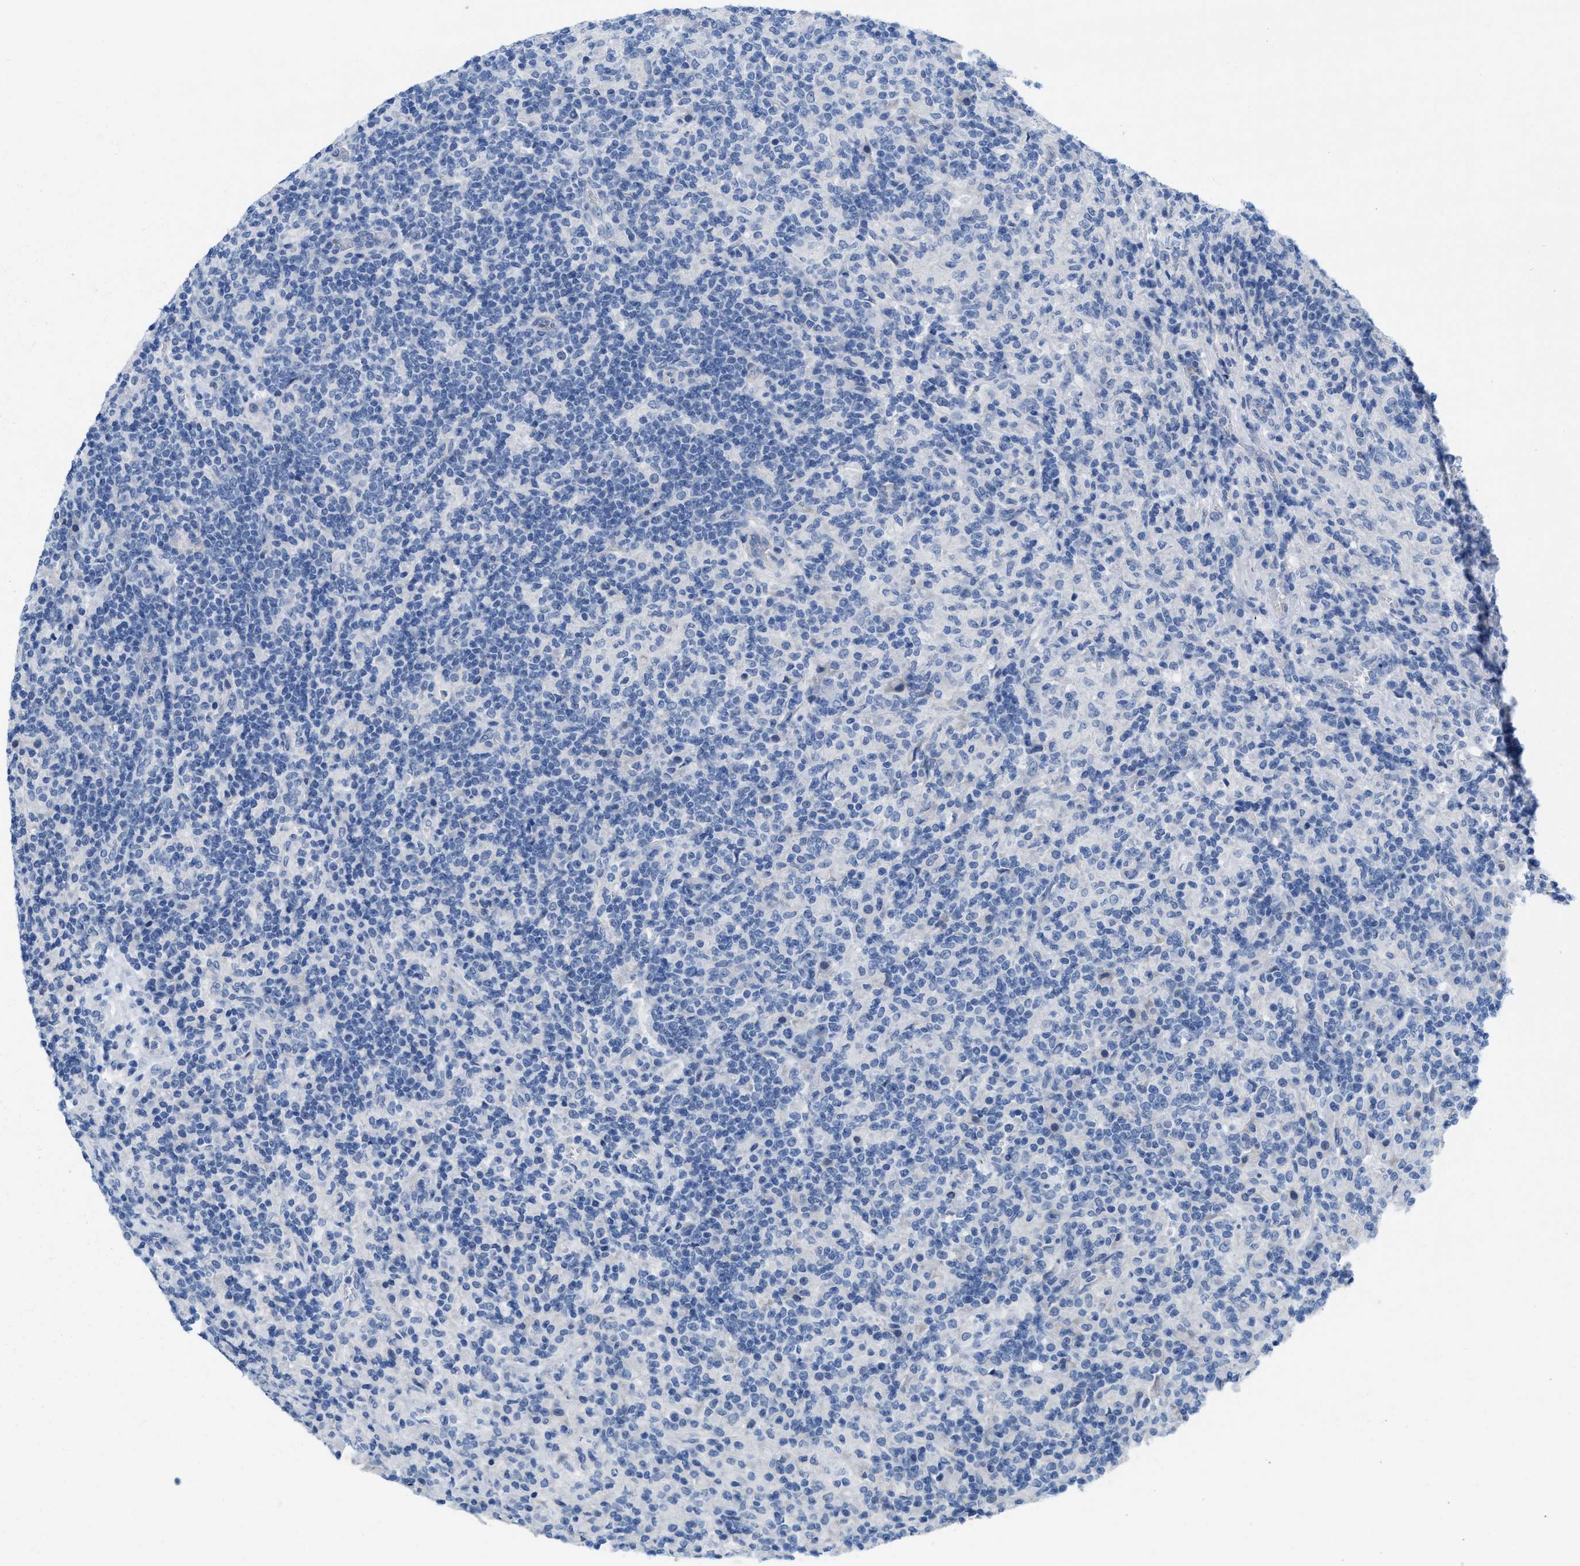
{"staining": {"intensity": "negative", "quantity": "none", "location": "none"}, "tissue": "lymphoma", "cell_type": "Tumor cells", "image_type": "cancer", "snomed": [{"axis": "morphology", "description": "Hodgkin's disease, NOS"}, {"axis": "topography", "description": "Lymph node"}], "caption": "IHC of Hodgkin's disease displays no expression in tumor cells. (Immunohistochemistry, brightfield microscopy, high magnification).", "gene": "CPA2", "patient": {"sex": "male", "age": 70}}